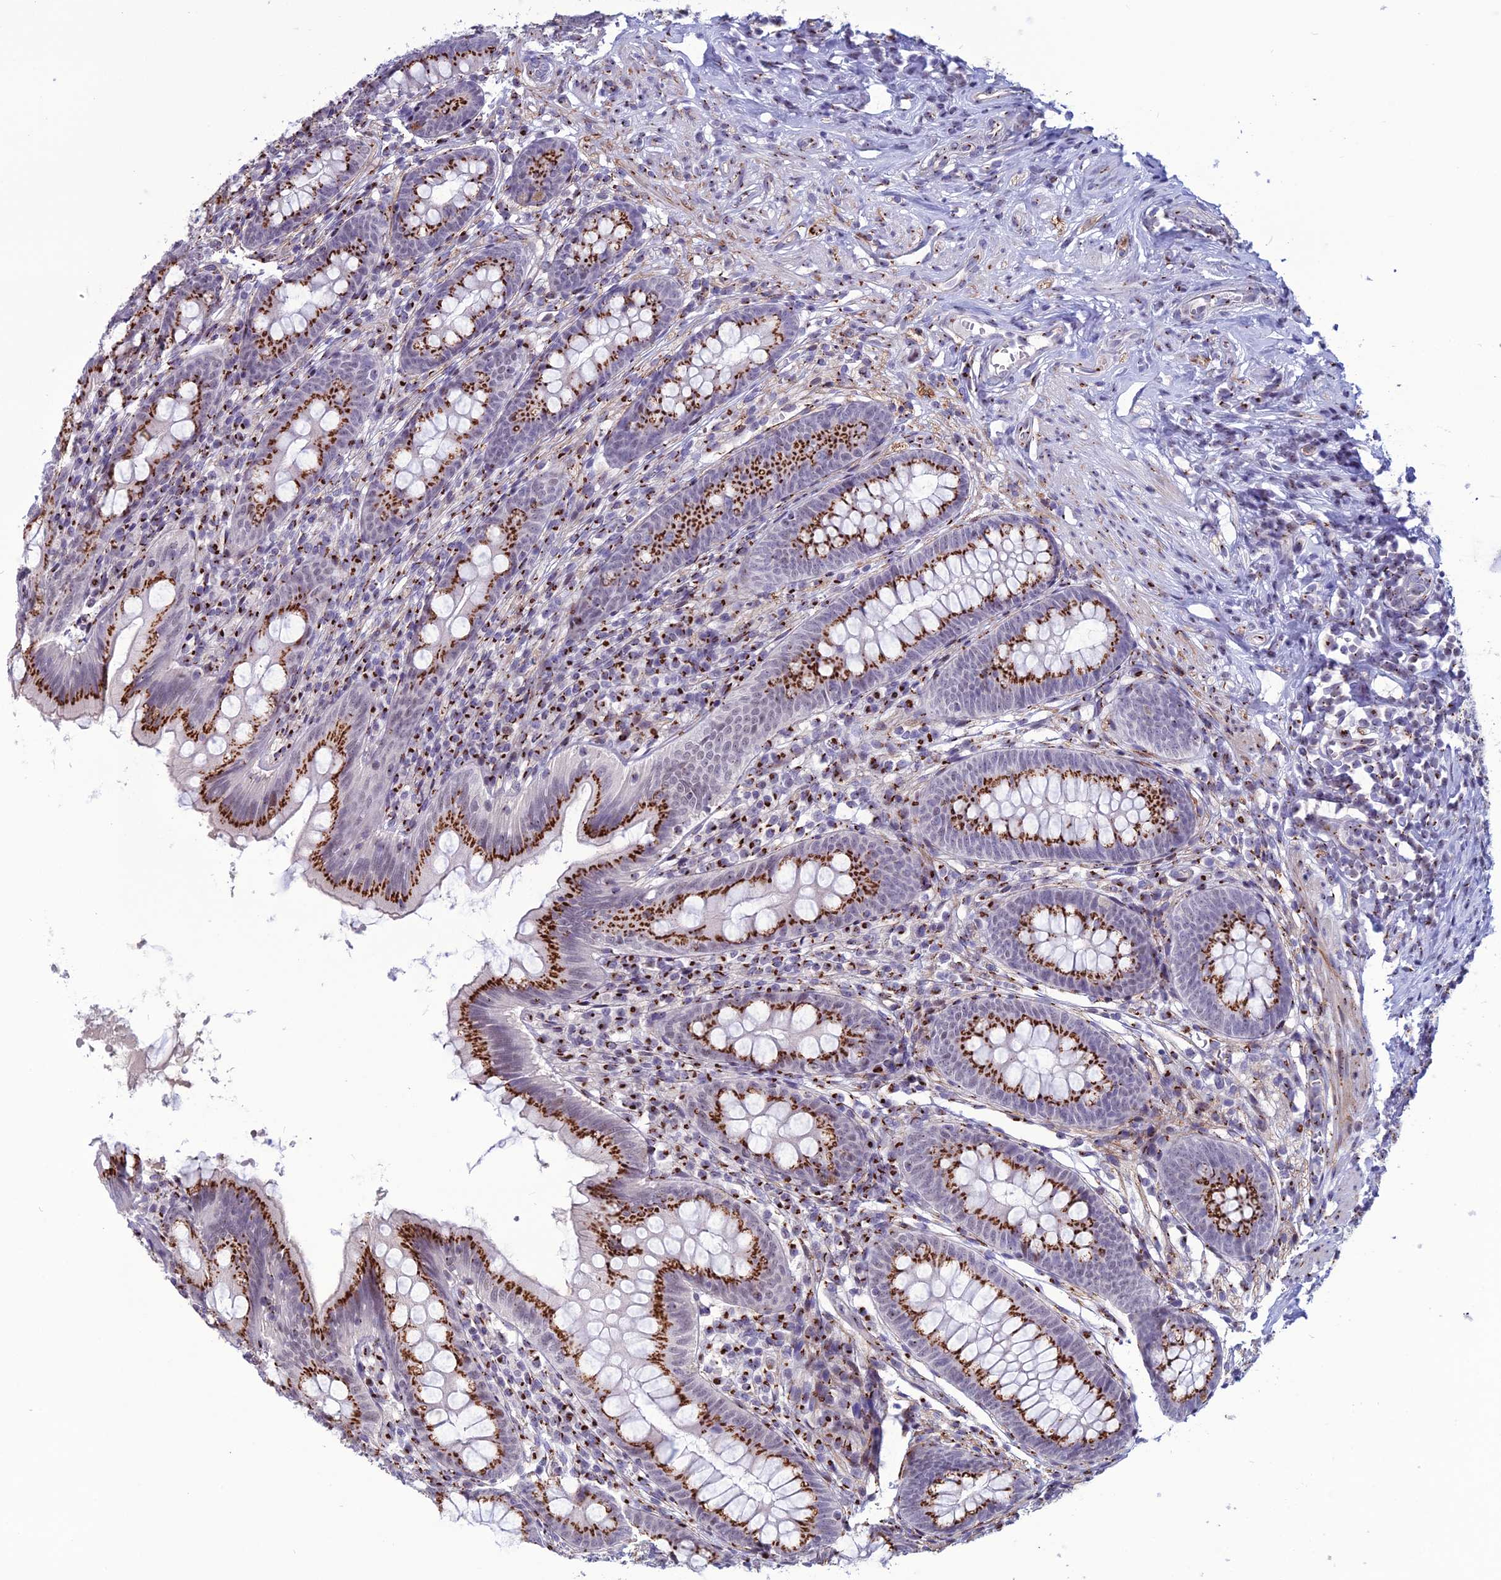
{"staining": {"intensity": "strong", "quantity": ">75%", "location": "cytoplasmic/membranous"}, "tissue": "appendix", "cell_type": "Glandular cells", "image_type": "normal", "snomed": [{"axis": "morphology", "description": "Normal tissue, NOS"}, {"axis": "topography", "description": "Appendix"}], "caption": "Immunohistochemistry (IHC) staining of unremarkable appendix, which reveals high levels of strong cytoplasmic/membranous staining in approximately >75% of glandular cells indicating strong cytoplasmic/membranous protein positivity. The staining was performed using DAB (brown) for protein detection and nuclei were counterstained in hematoxylin (blue).", "gene": "PLEKHA4", "patient": {"sex": "female", "age": 51}}